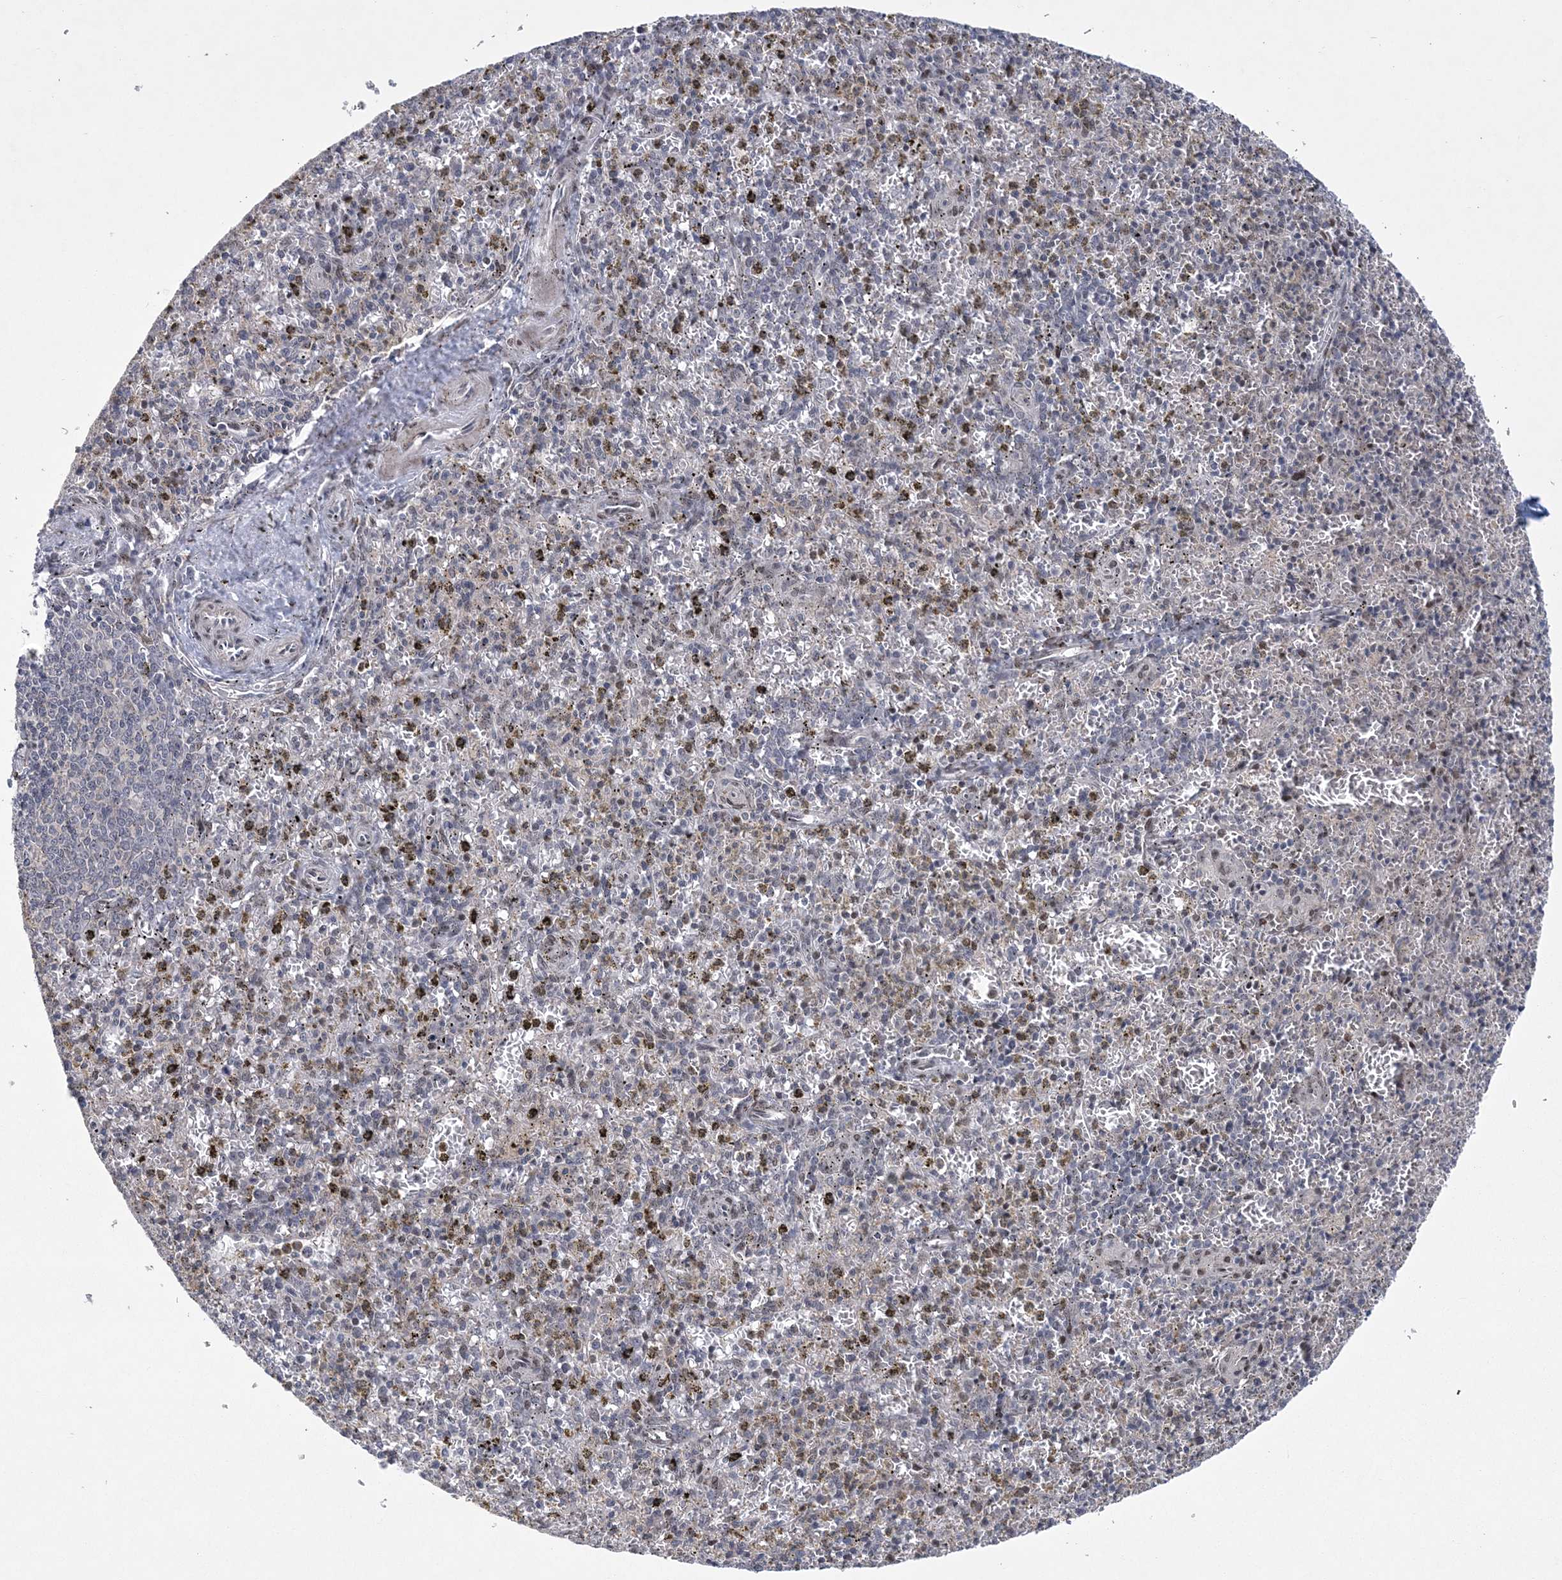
{"staining": {"intensity": "negative", "quantity": "none", "location": "none"}, "tissue": "spleen", "cell_type": "Cells in red pulp", "image_type": "normal", "snomed": [{"axis": "morphology", "description": "Normal tissue, NOS"}, {"axis": "topography", "description": "Spleen"}], "caption": "Human spleen stained for a protein using immunohistochemistry (IHC) exhibits no positivity in cells in red pulp.", "gene": "HOMEZ", "patient": {"sex": "male", "age": 72}}